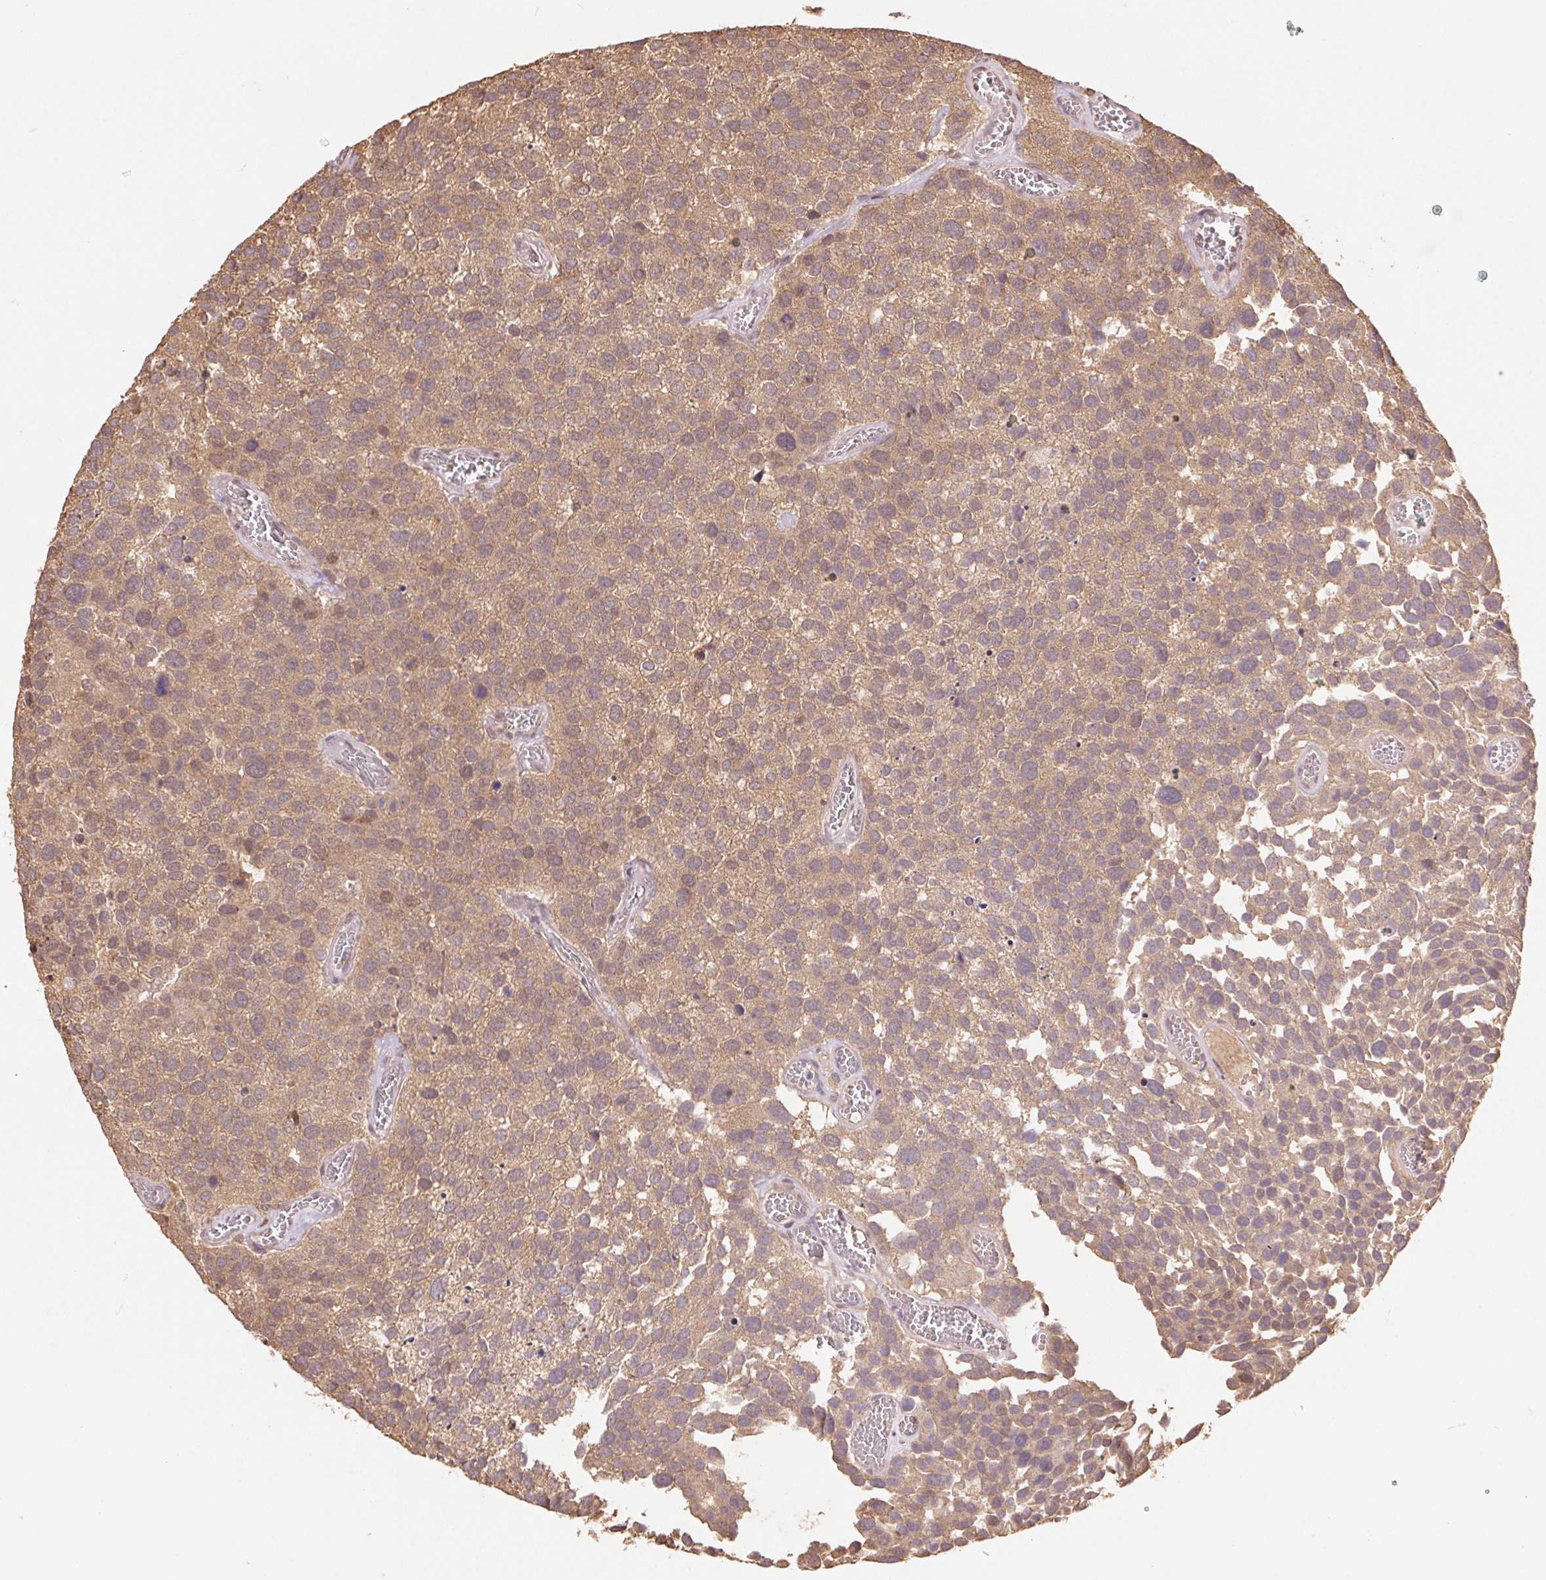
{"staining": {"intensity": "moderate", "quantity": ">75%", "location": "cytoplasmic/membranous,nuclear"}, "tissue": "urothelial cancer", "cell_type": "Tumor cells", "image_type": "cancer", "snomed": [{"axis": "morphology", "description": "Urothelial carcinoma, Low grade"}, {"axis": "topography", "description": "Urinary bladder"}], "caption": "Human low-grade urothelial carcinoma stained with a brown dye demonstrates moderate cytoplasmic/membranous and nuclear positive expression in about >75% of tumor cells.", "gene": "CUTA", "patient": {"sex": "female", "age": 69}}